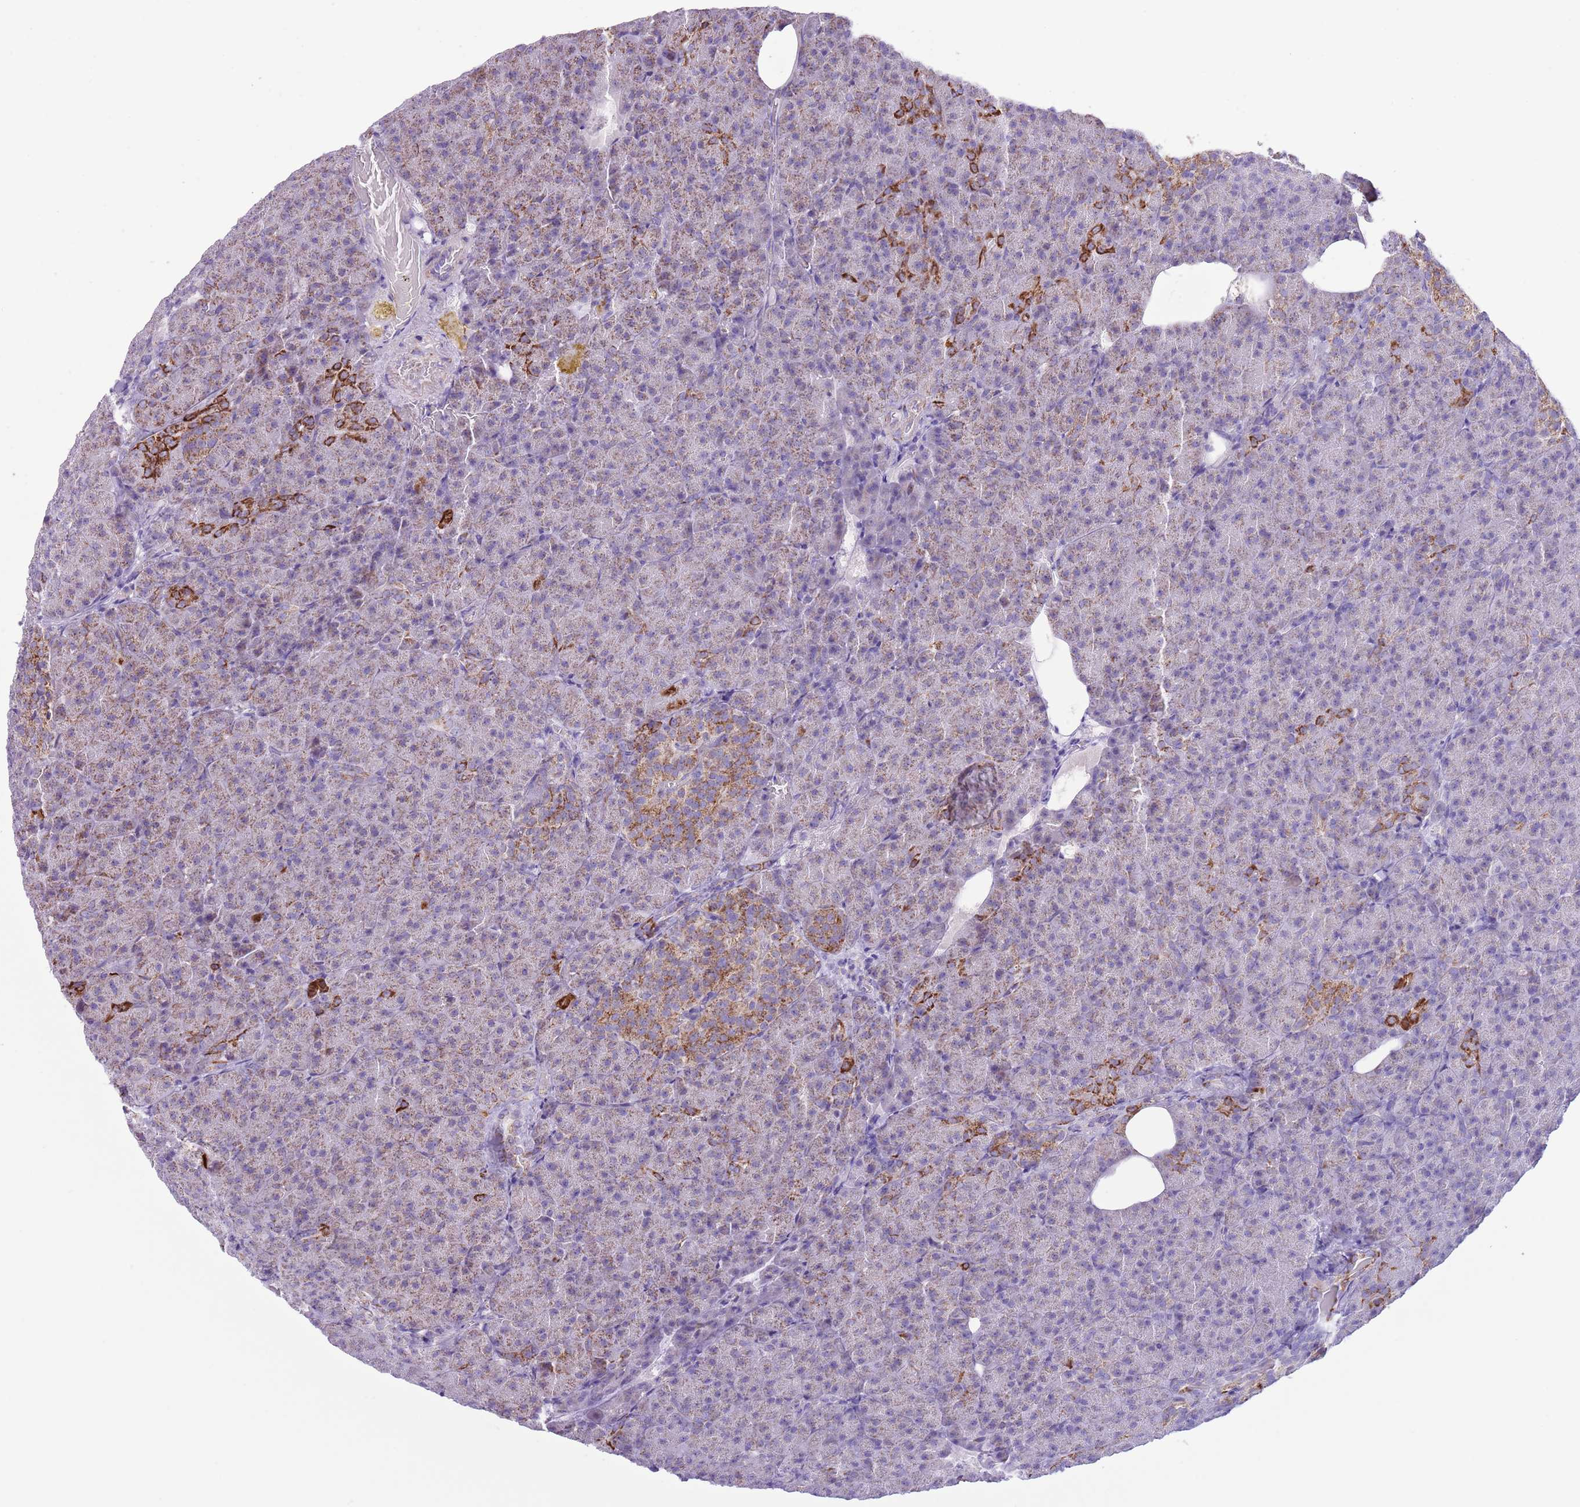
{"staining": {"intensity": "moderate", "quantity": "25%-75%", "location": "cytoplasmic/membranous"}, "tissue": "pancreas", "cell_type": "Exocrine glandular cells", "image_type": "normal", "snomed": [{"axis": "morphology", "description": "Normal tissue, NOS"}, {"axis": "topography", "description": "Pancreas"}], "caption": "Brown immunohistochemical staining in benign human pancreas displays moderate cytoplasmic/membranous staining in approximately 25%-75% of exocrine glandular cells. (brown staining indicates protein expression, while blue staining denotes nuclei).", "gene": "ATP6V1B1", "patient": {"sex": "female", "age": 74}}